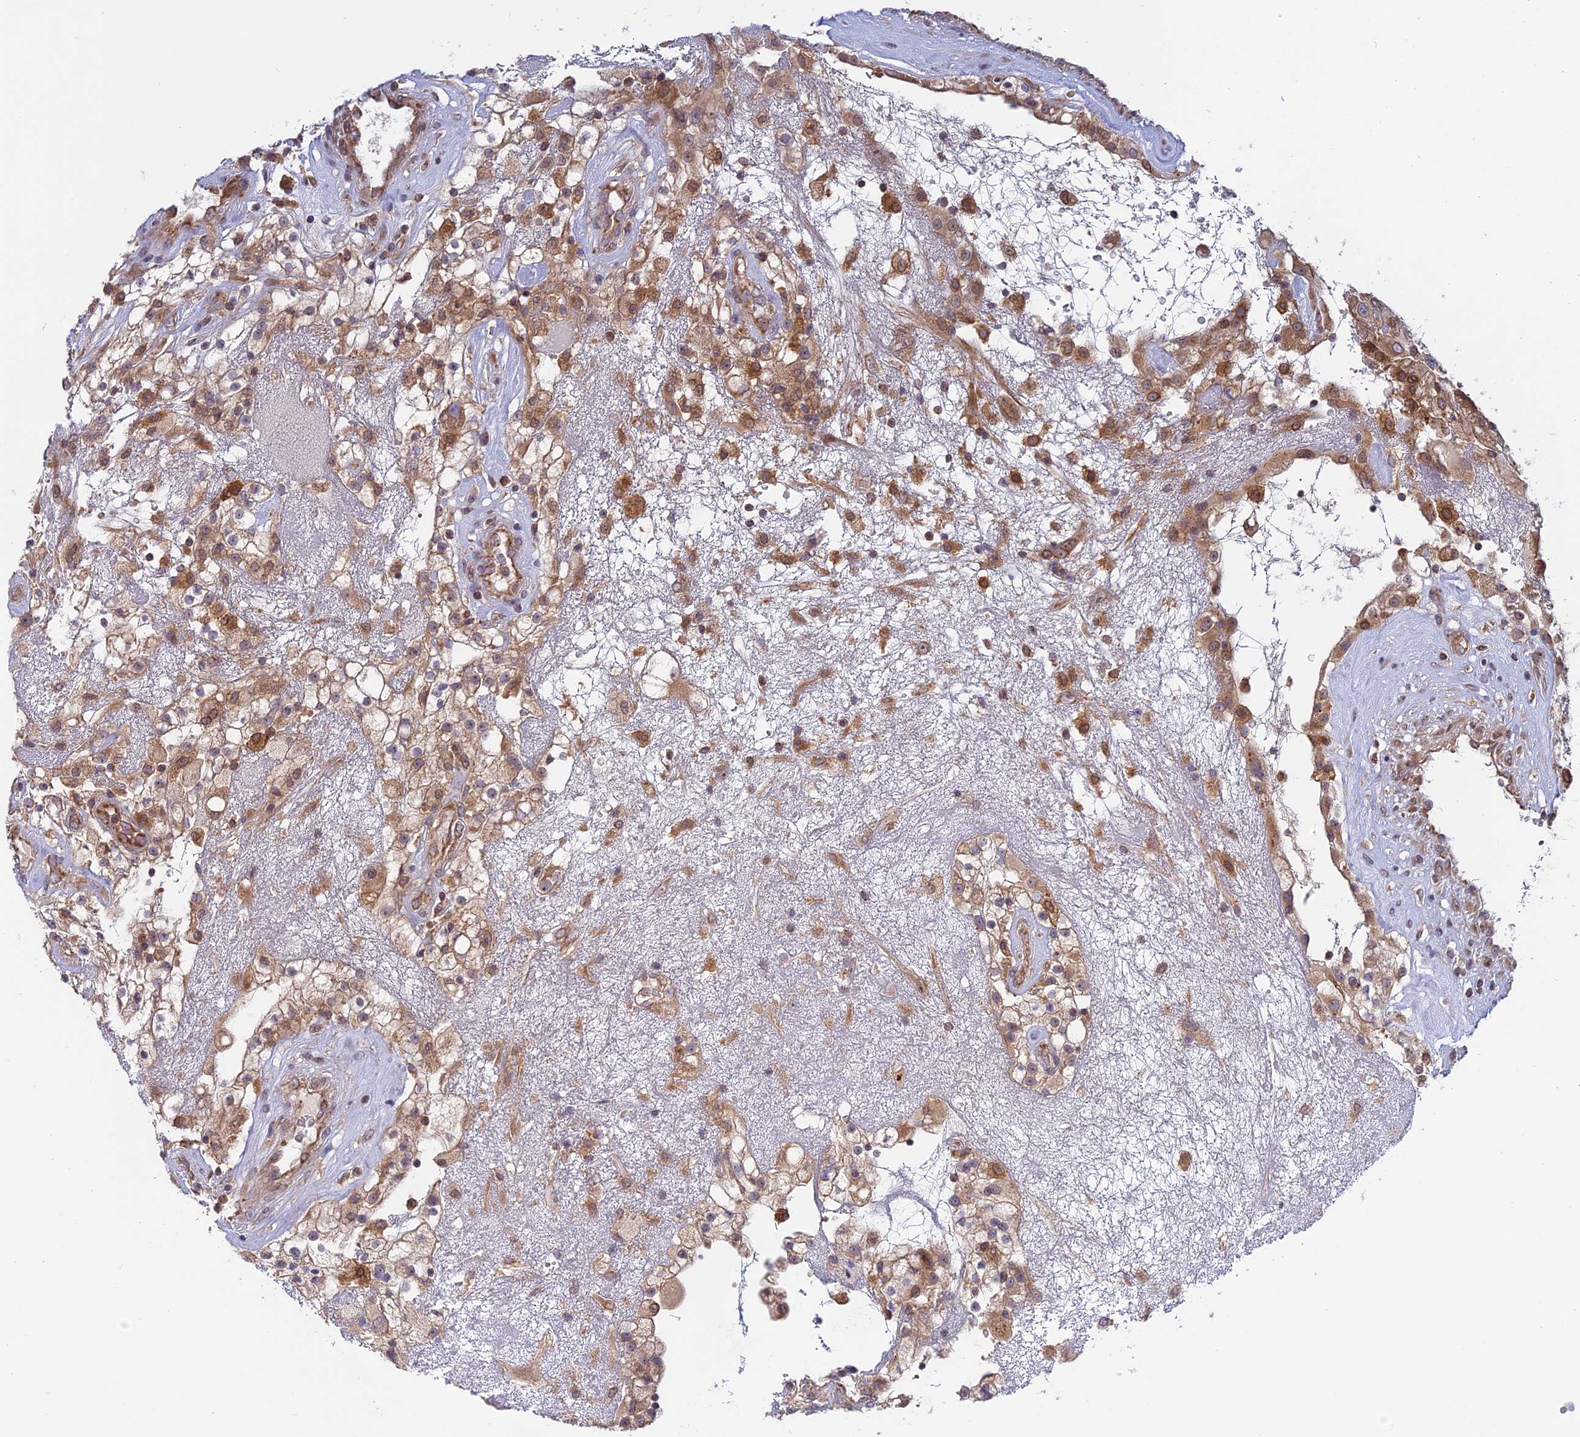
{"staining": {"intensity": "moderate", "quantity": ">75%", "location": "cytoplasmic/membranous"}, "tissue": "renal cancer", "cell_type": "Tumor cells", "image_type": "cancer", "snomed": [{"axis": "morphology", "description": "Adenocarcinoma, NOS"}, {"axis": "topography", "description": "Kidney"}], "caption": "A brown stain highlights moderate cytoplasmic/membranous expression of a protein in human renal cancer (adenocarcinoma) tumor cells.", "gene": "IL21R", "patient": {"sex": "female", "age": 52}}